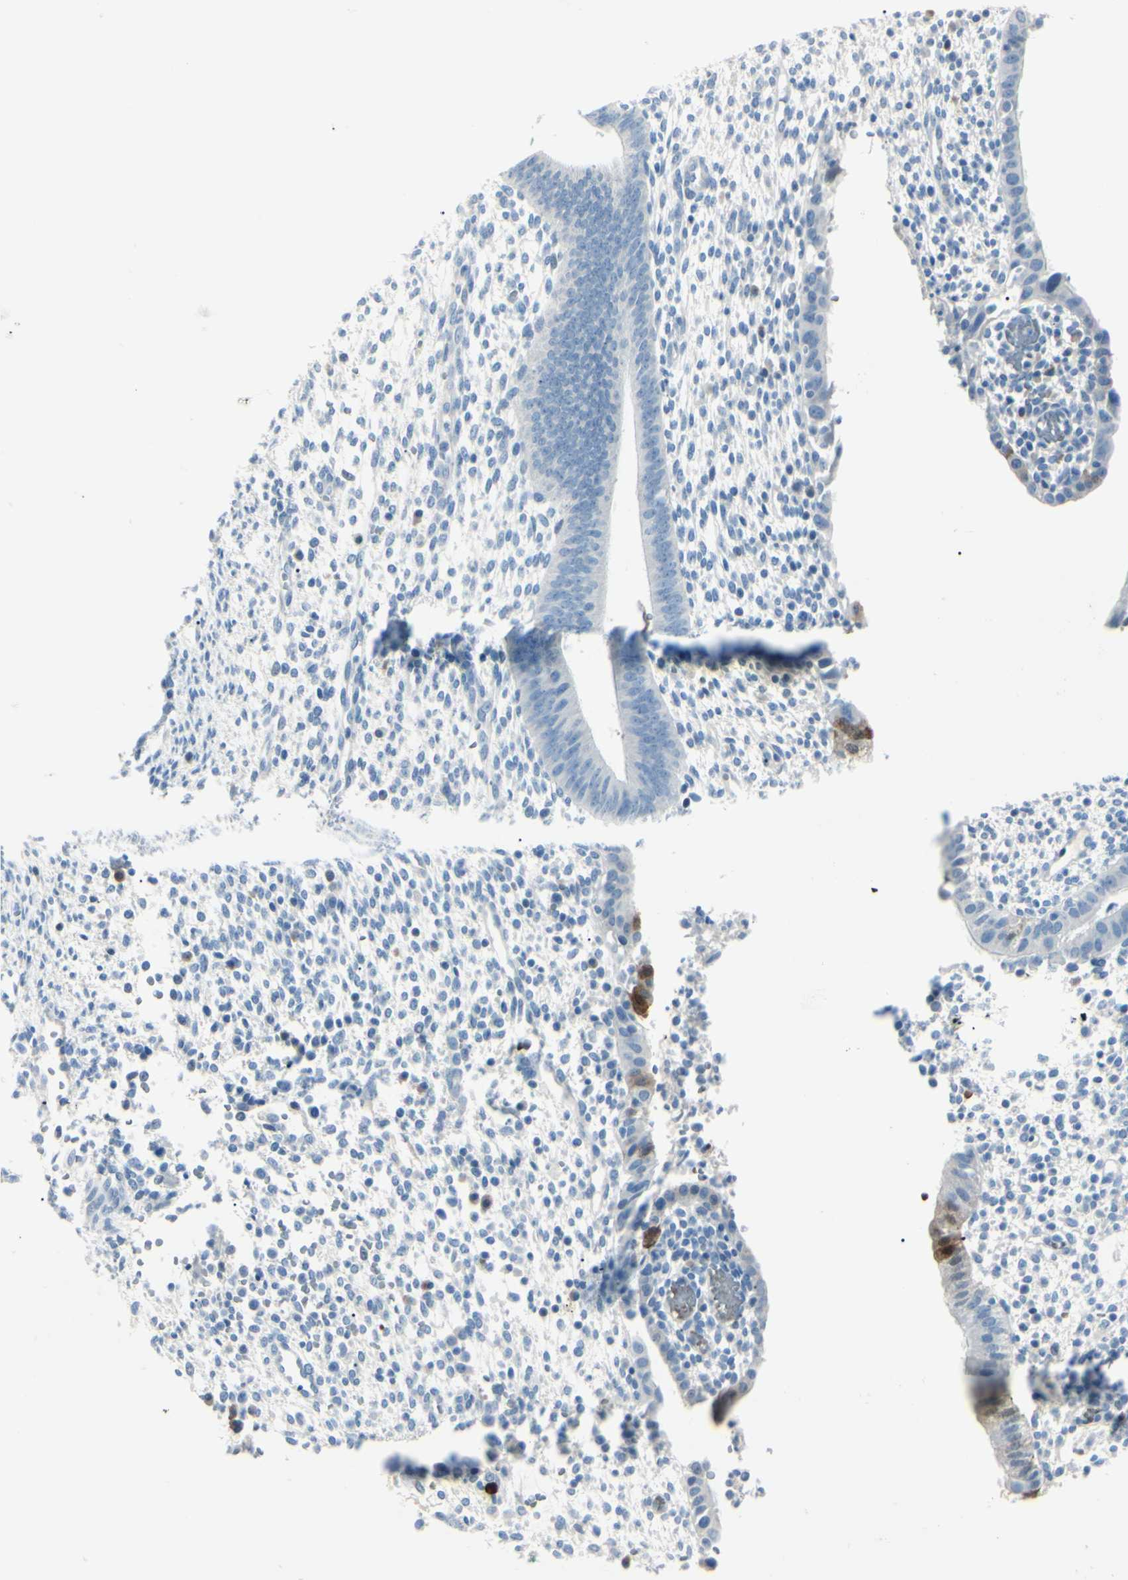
{"staining": {"intensity": "negative", "quantity": "none", "location": "none"}, "tissue": "endometrium", "cell_type": "Cells in endometrial stroma", "image_type": "normal", "snomed": [{"axis": "morphology", "description": "Normal tissue, NOS"}, {"axis": "topography", "description": "Endometrium"}], "caption": "Endometrium was stained to show a protein in brown. There is no significant staining in cells in endometrial stroma. (DAB IHC, high magnification).", "gene": "CA2", "patient": {"sex": "female", "age": 35}}